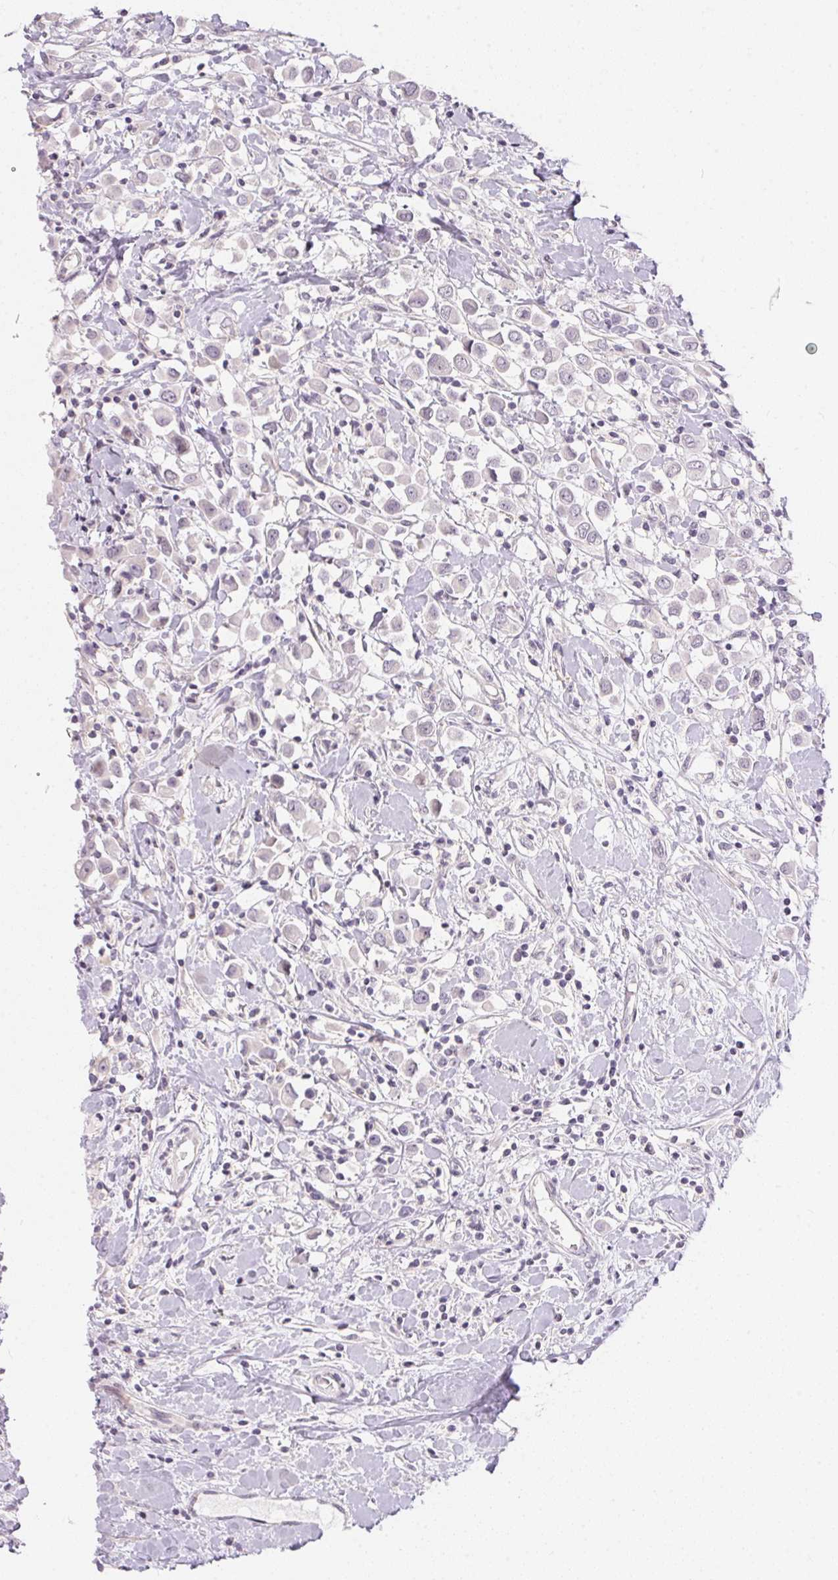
{"staining": {"intensity": "negative", "quantity": "none", "location": "none"}, "tissue": "breast cancer", "cell_type": "Tumor cells", "image_type": "cancer", "snomed": [{"axis": "morphology", "description": "Duct carcinoma"}, {"axis": "topography", "description": "Breast"}], "caption": "The photomicrograph exhibits no staining of tumor cells in infiltrating ductal carcinoma (breast).", "gene": "GDAP1L1", "patient": {"sex": "female", "age": 61}}